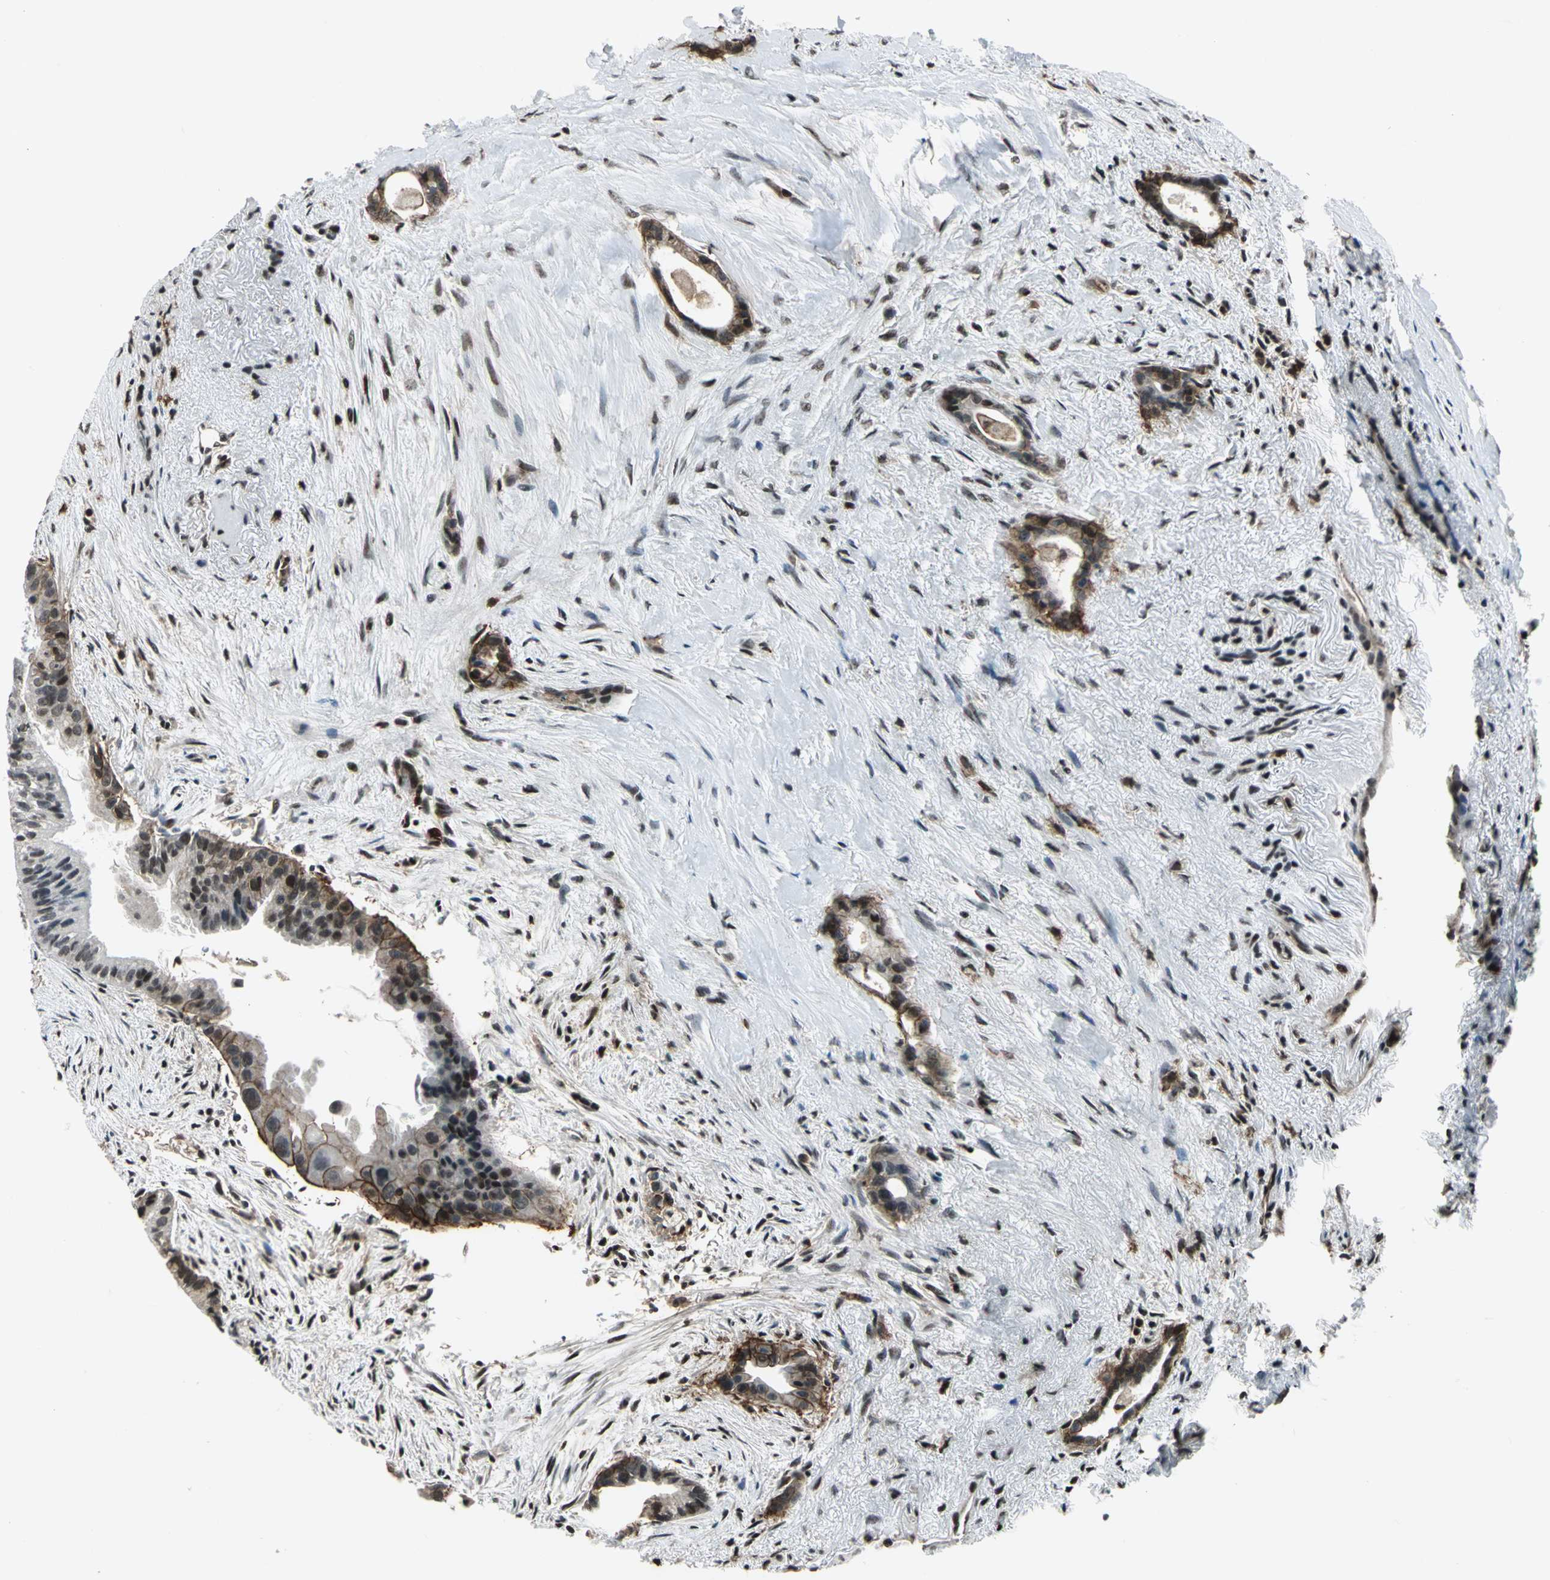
{"staining": {"intensity": "moderate", "quantity": "25%-75%", "location": "cytoplasmic/membranous,nuclear"}, "tissue": "liver cancer", "cell_type": "Tumor cells", "image_type": "cancer", "snomed": [{"axis": "morphology", "description": "Cholangiocarcinoma"}, {"axis": "topography", "description": "Liver"}], "caption": "IHC micrograph of cholangiocarcinoma (liver) stained for a protein (brown), which demonstrates medium levels of moderate cytoplasmic/membranous and nuclear expression in approximately 25%-75% of tumor cells.", "gene": "NR2C2", "patient": {"sex": "female", "age": 55}}